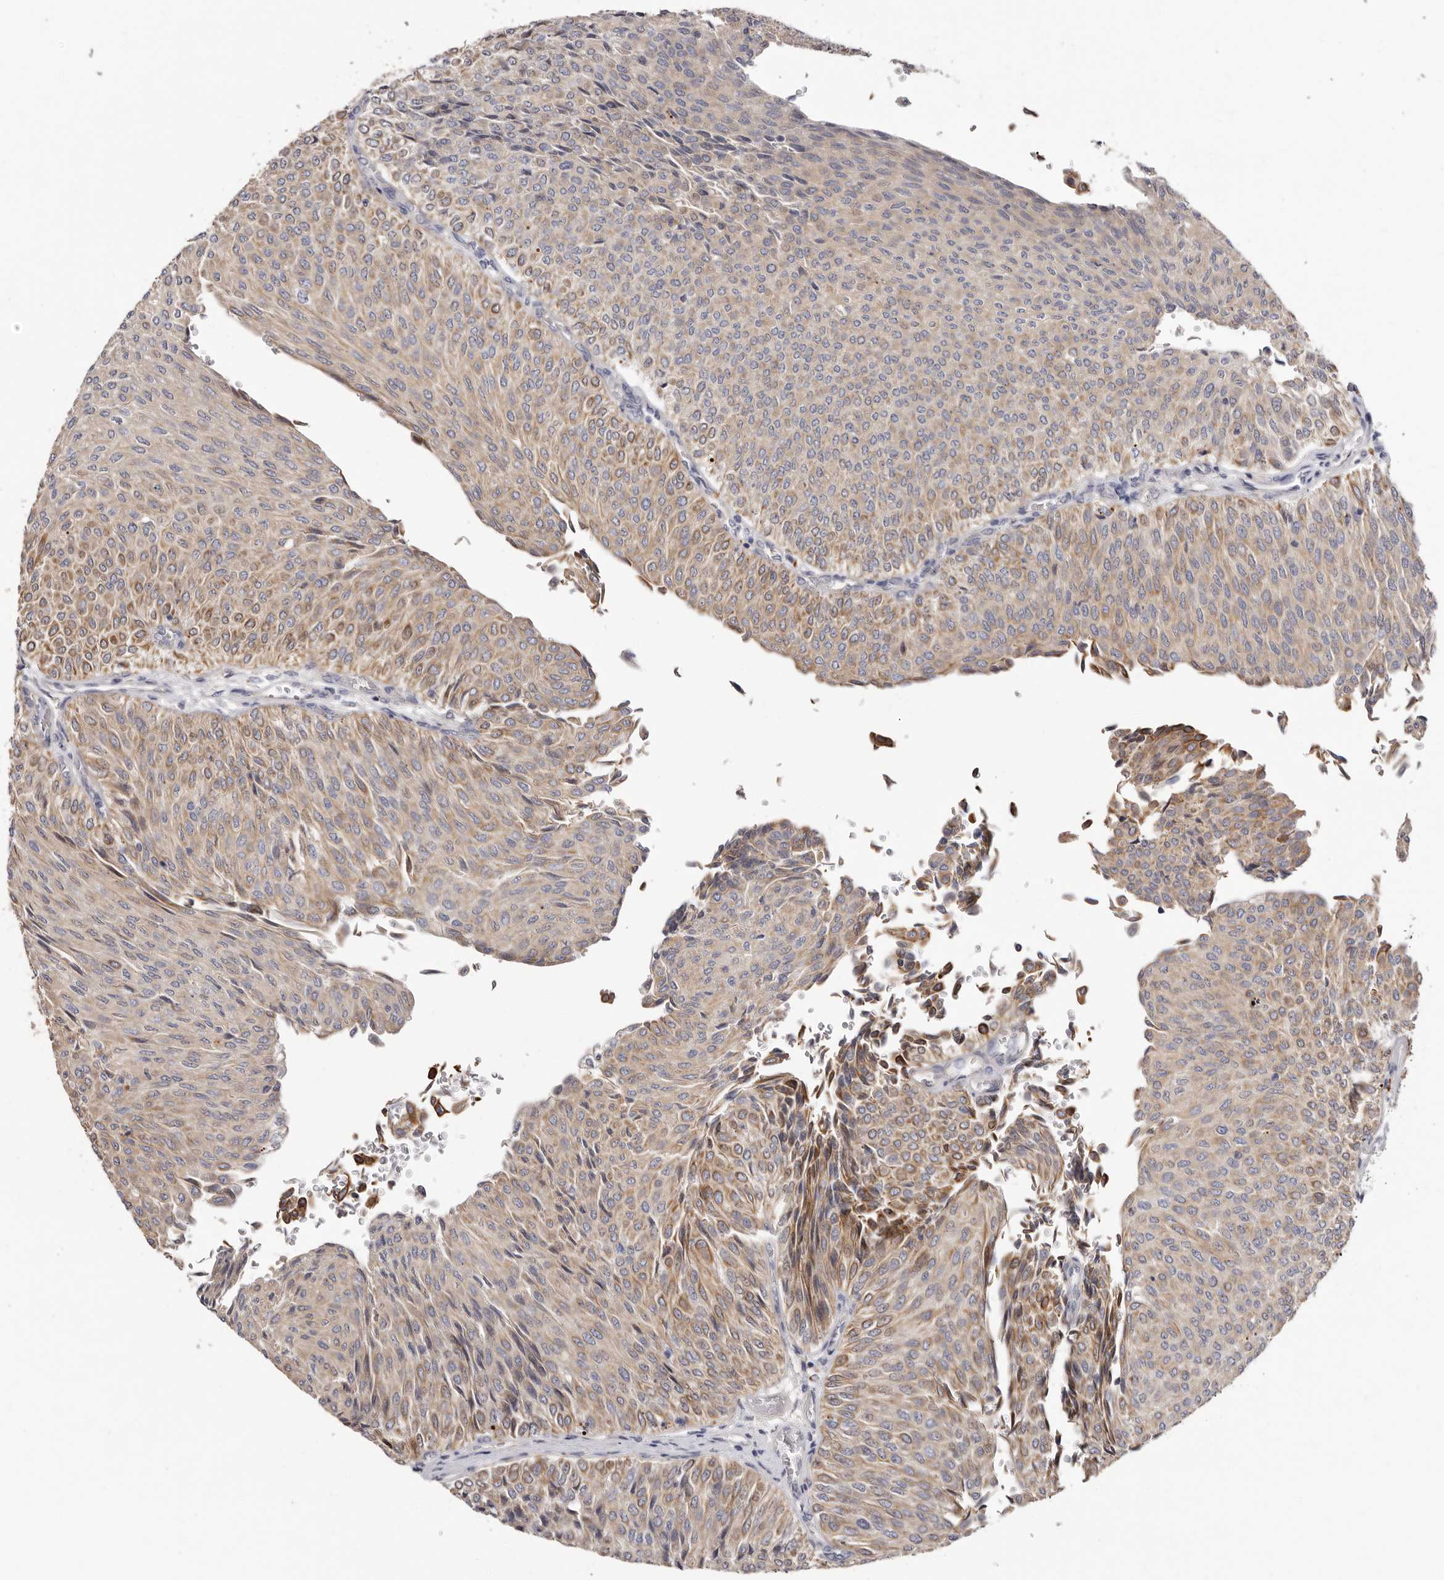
{"staining": {"intensity": "weak", "quantity": ">75%", "location": "cytoplasmic/membranous"}, "tissue": "urothelial cancer", "cell_type": "Tumor cells", "image_type": "cancer", "snomed": [{"axis": "morphology", "description": "Urothelial carcinoma, Low grade"}, {"axis": "topography", "description": "Urinary bladder"}], "caption": "The image demonstrates a brown stain indicating the presence of a protein in the cytoplasmic/membranous of tumor cells in urothelial carcinoma (low-grade).", "gene": "STK16", "patient": {"sex": "male", "age": 78}}